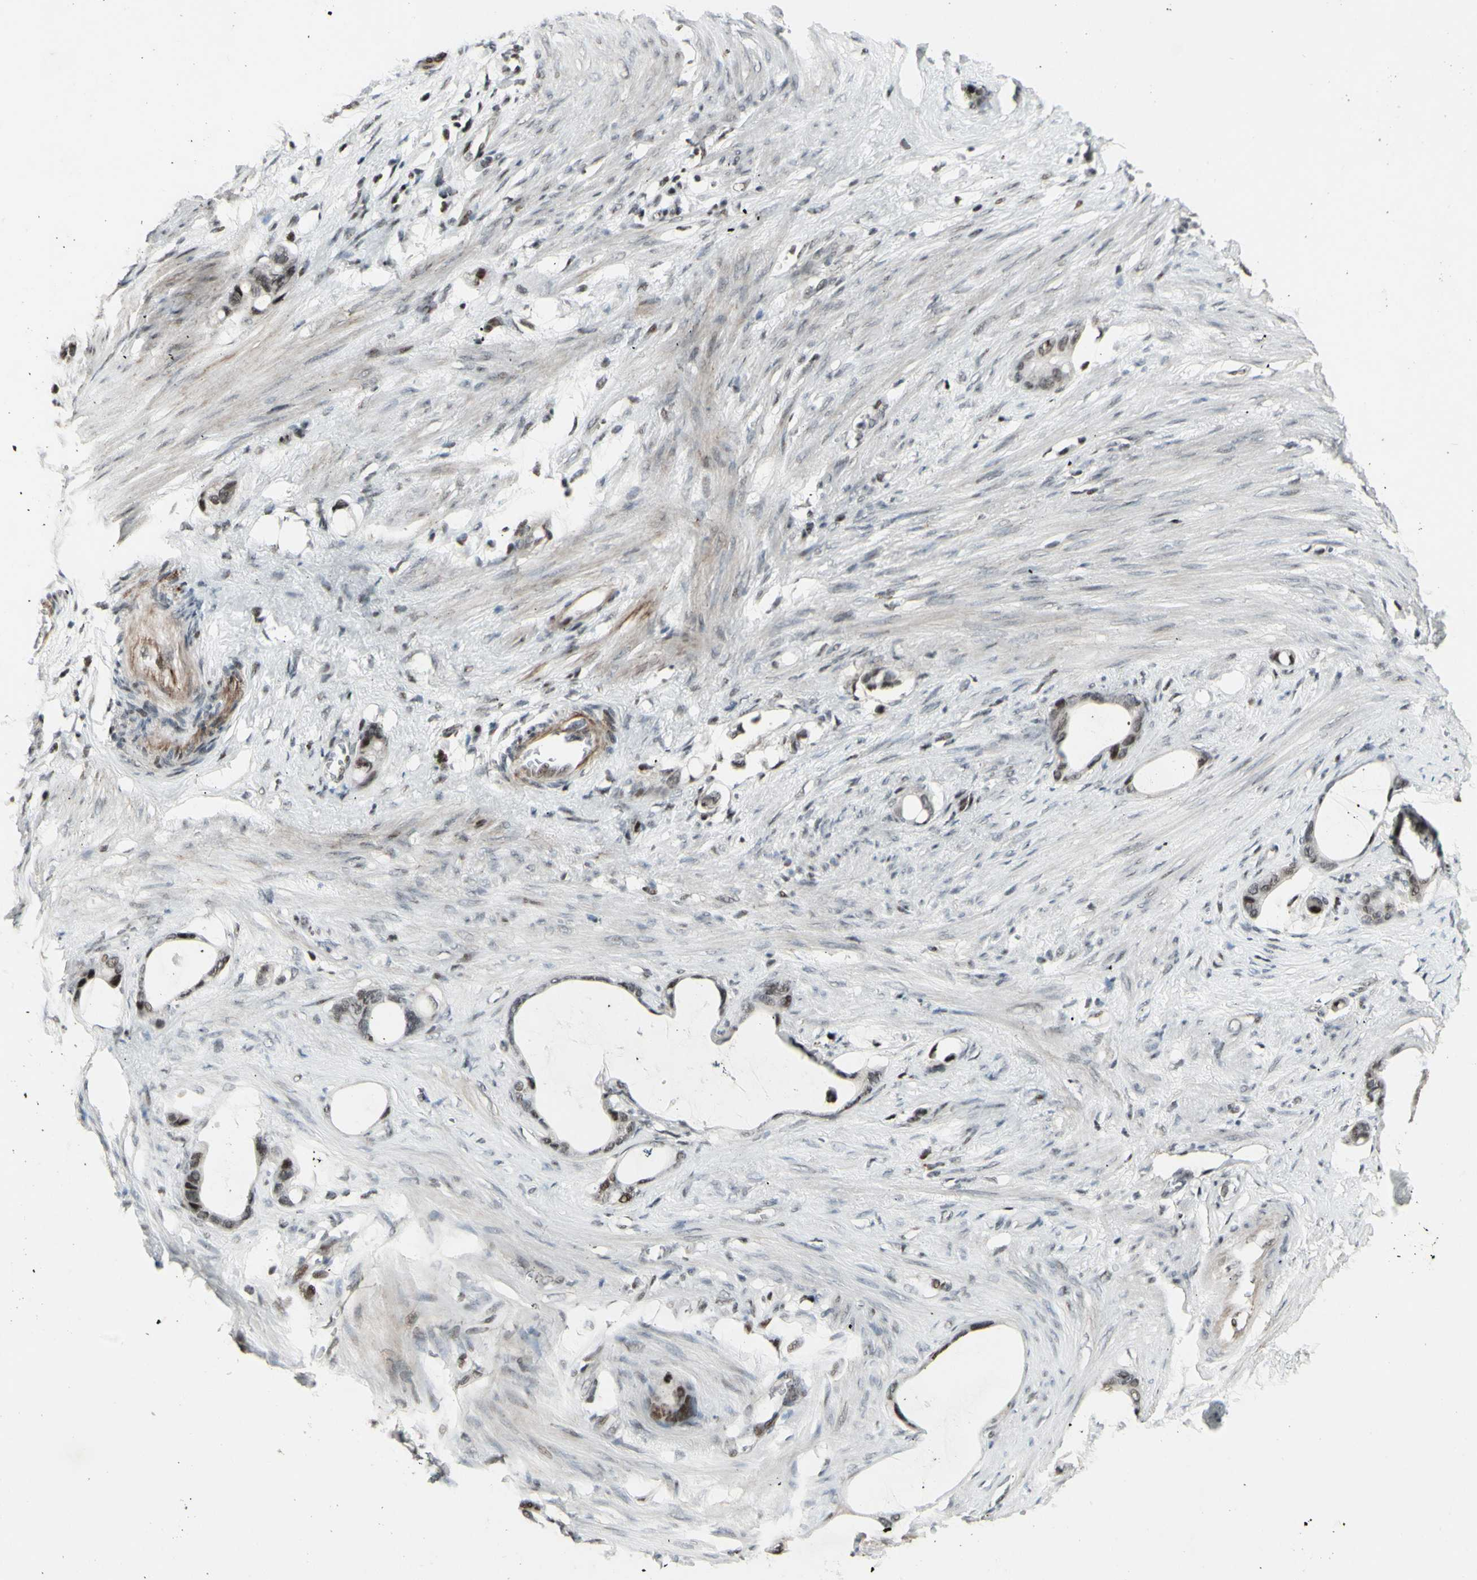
{"staining": {"intensity": "moderate", "quantity": "25%-75%", "location": "nuclear"}, "tissue": "stomach cancer", "cell_type": "Tumor cells", "image_type": "cancer", "snomed": [{"axis": "morphology", "description": "Adenocarcinoma, NOS"}, {"axis": "topography", "description": "Stomach"}], "caption": "Tumor cells reveal medium levels of moderate nuclear positivity in approximately 25%-75% of cells in adenocarcinoma (stomach).", "gene": "SUPT6H", "patient": {"sex": "female", "age": 75}}